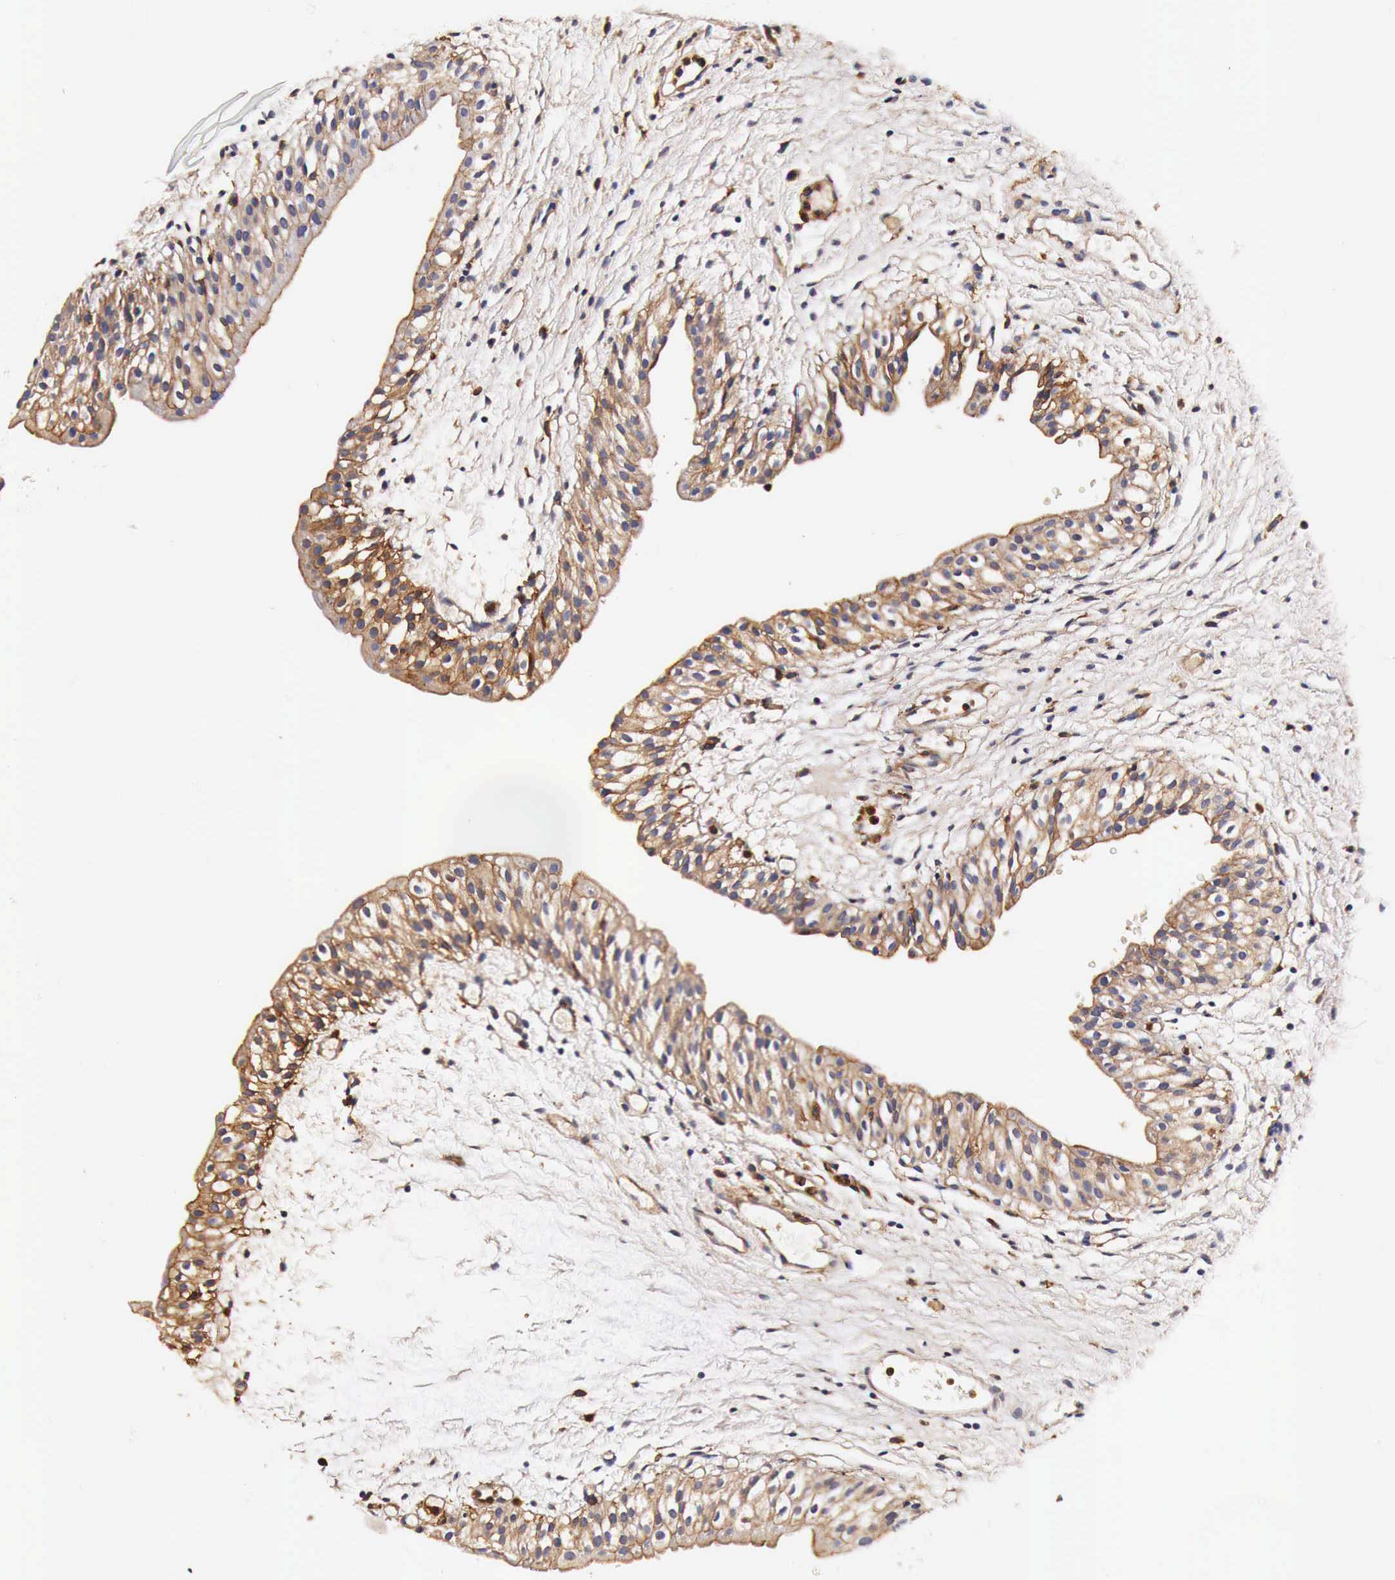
{"staining": {"intensity": "moderate", "quantity": ">75%", "location": "cytoplasmic/membranous"}, "tissue": "urinary bladder", "cell_type": "Urothelial cells", "image_type": "normal", "snomed": [{"axis": "morphology", "description": "Normal tissue, NOS"}, {"axis": "topography", "description": "Urinary bladder"}], "caption": "Urothelial cells display medium levels of moderate cytoplasmic/membranous expression in about >75% of cells in benign urinary bladder. The staining was performed using DAB to visualize the protein expression in brown, while the nuclei were stained in blue with hematoxylin (Magnification: 20x).", "gene": "RP2", "patient": {"sex": "male", "age": 48}}